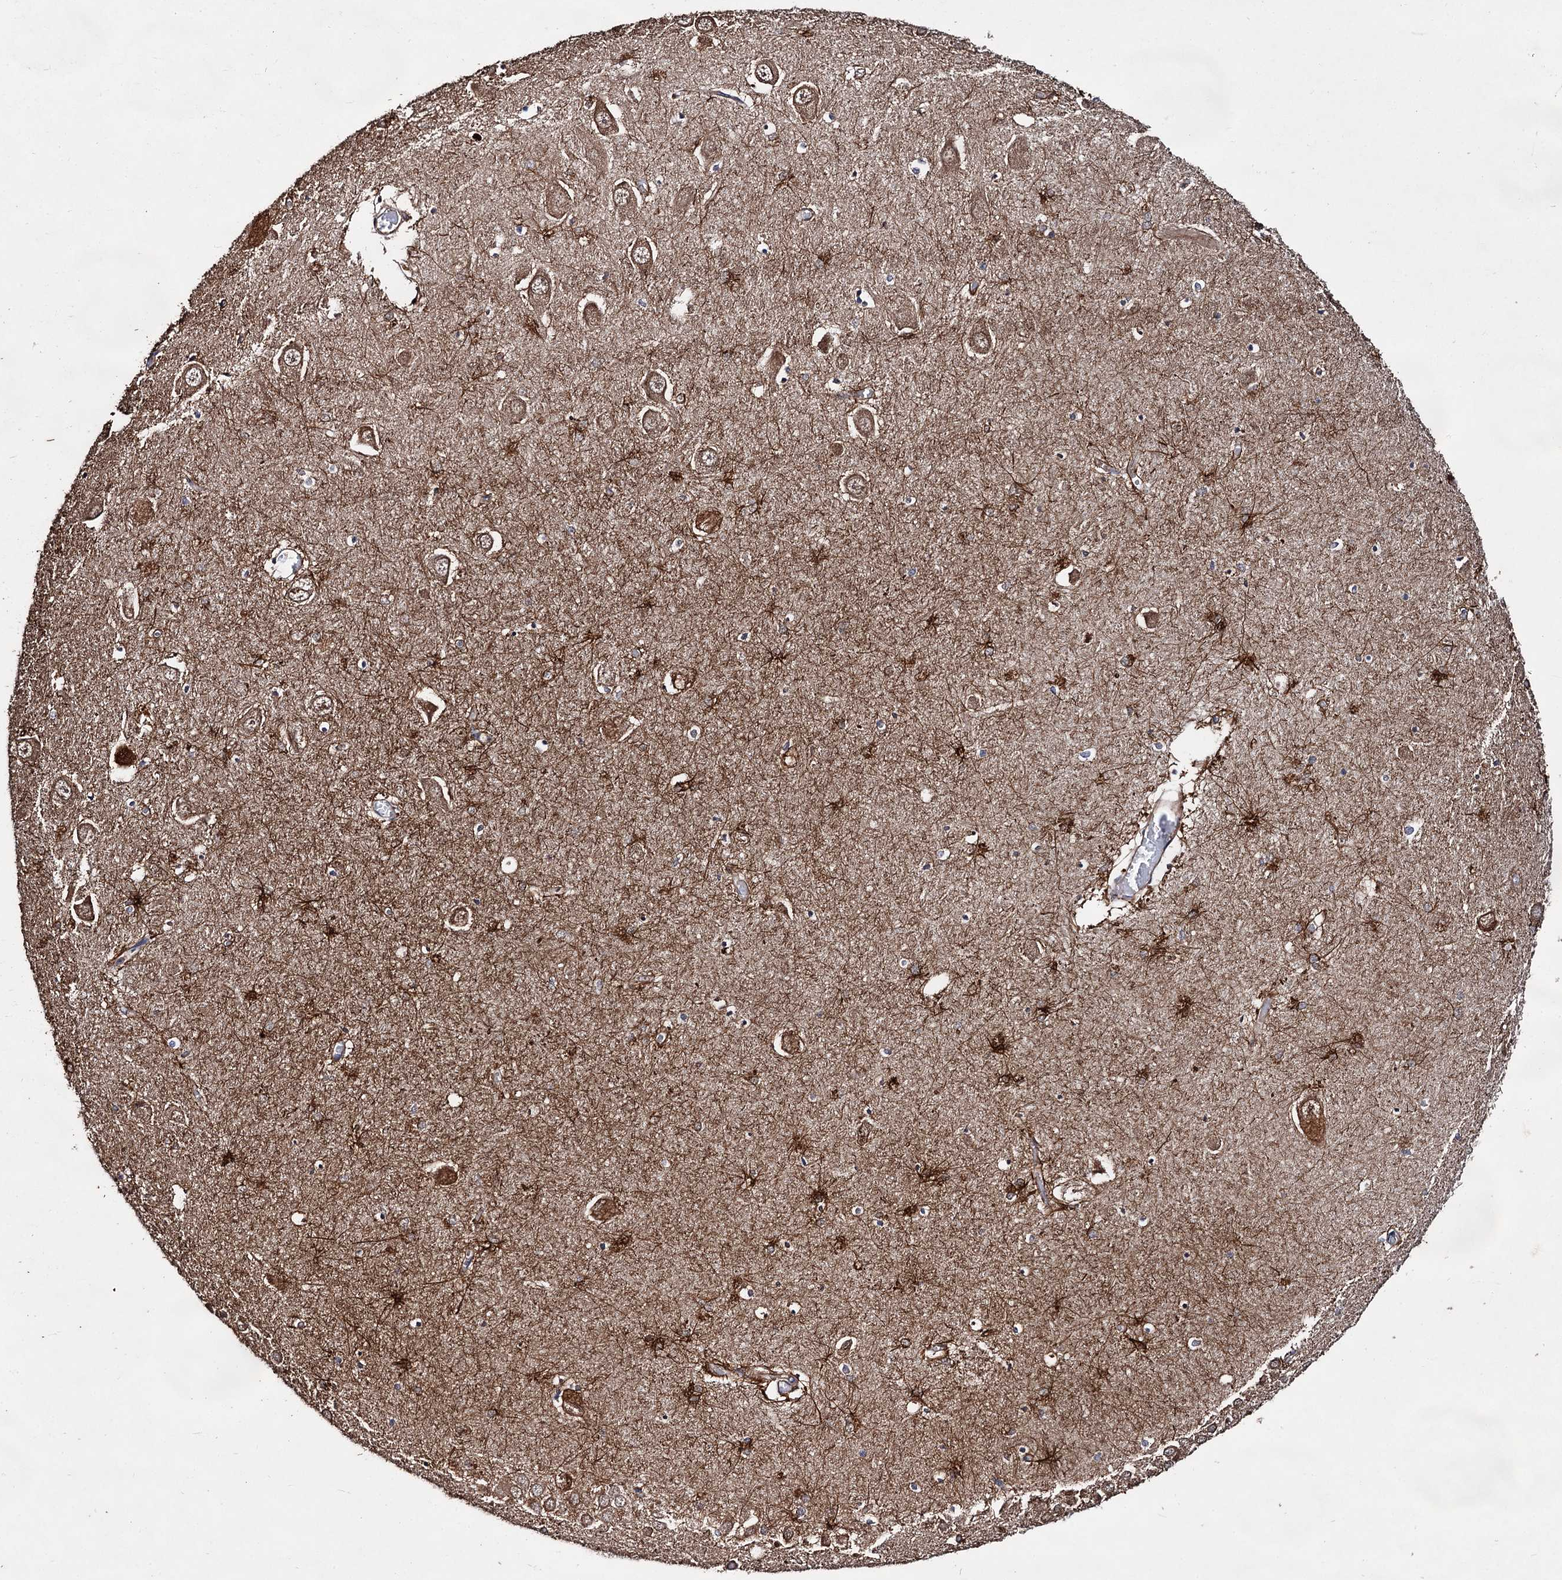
{"staining": {"intensity": "moderate", "quantity": "<25%", "location": "cytoplasmic/membranous"}, "tissue": "hippocampus", "cell_type": "Glial cells", "image_type": "normal", "snomed": [{"axis": "morphology", "description": "Normal tissue, NOS"}, {"axis": "topography", "description": "Hippocampus"}], "caption": "Brown immunohistochemical staining in benign human hippocampus demonstrates moderate cytoplasmic/membranous expression in approximately <25% of glial cells. The staining is performed using DAB brown chromogen to label protein expression. The nuclei are counter-stained blue using hematoxylin.", "gene": "TEX9", "patient": {"sex": "male", "age": 70}}